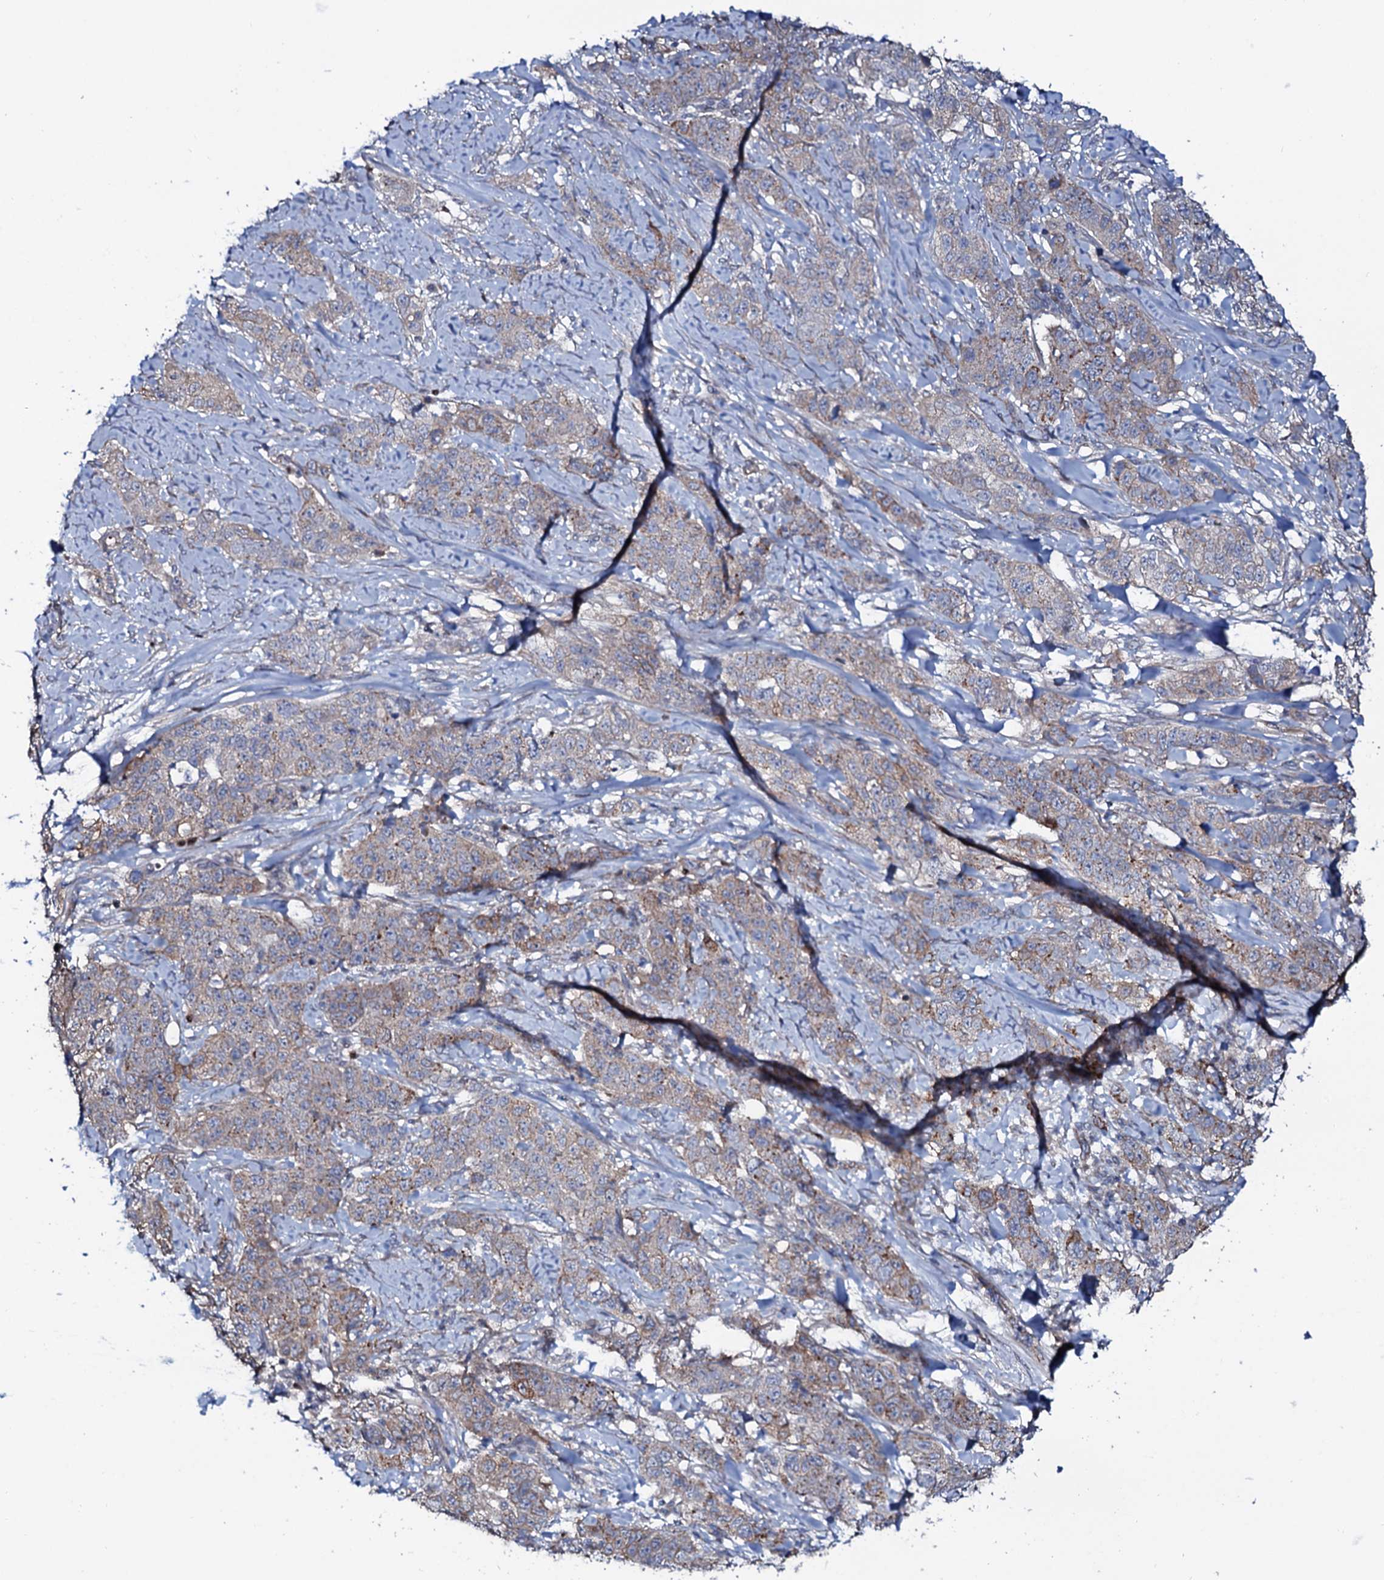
{"staining": {"intensity": "moderate", "quantity": "25%-75%", "location": "cytoplasmic/membranous"}, "tissue": "stomach cancer", "cell_type": "Tumor cells", "image_type": "cancer", "snomed": [{"axis": "morphology", "description": "Adenocarcinoma, NOS"}, {"axis": "topography", "description": "Stomach"}], "caption": "This photomicrograph reveals stomach cancer (adenocarcinoma) stained with immunohistochemistry (IHC) to label a protein in brown. The cytoplasmic/membranous of tumor cells show moderate positivity for the protein. Nuclei are counter-stained blue.", "gene": "PPP1R3D", "patient": {"sex": "male", "age": 48}}